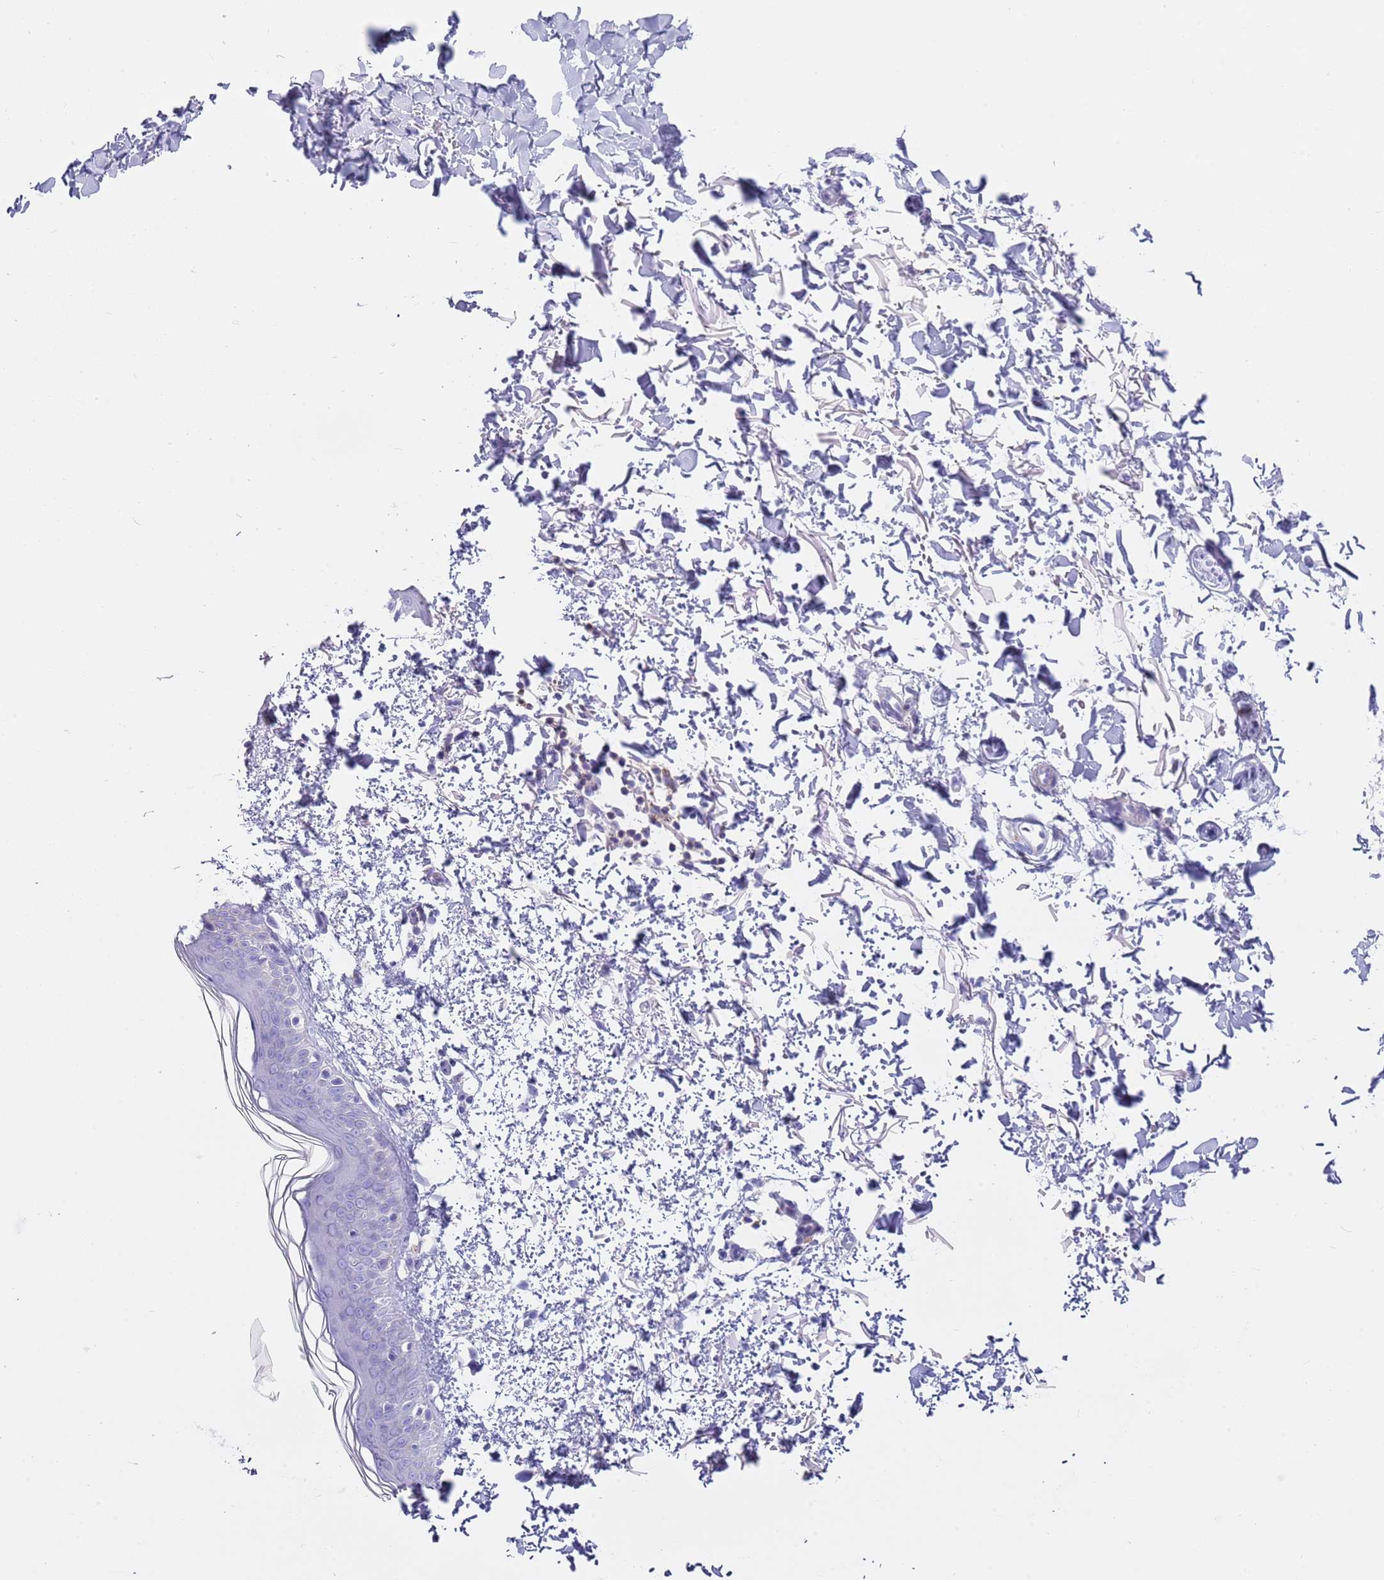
{"staining": {"intensity": "negative", "quantity": "none", "location": "none"}, "tissue": "skin", "cell_type": "Fibroblasts", "image_type": "normal", "snomed": [{"axis": "morphology", "description": "Normal tissue, NOS"}, {"axis": "topography", "description": "Skin"}], "caption": "IHC image of benign skin: human skin stained with DAB reveals no significant protein staining in fibroblasts. (DAB IHC, high magnification).", "gene": "CPXM2", "patient": {"sex": "male", "age": 66}}